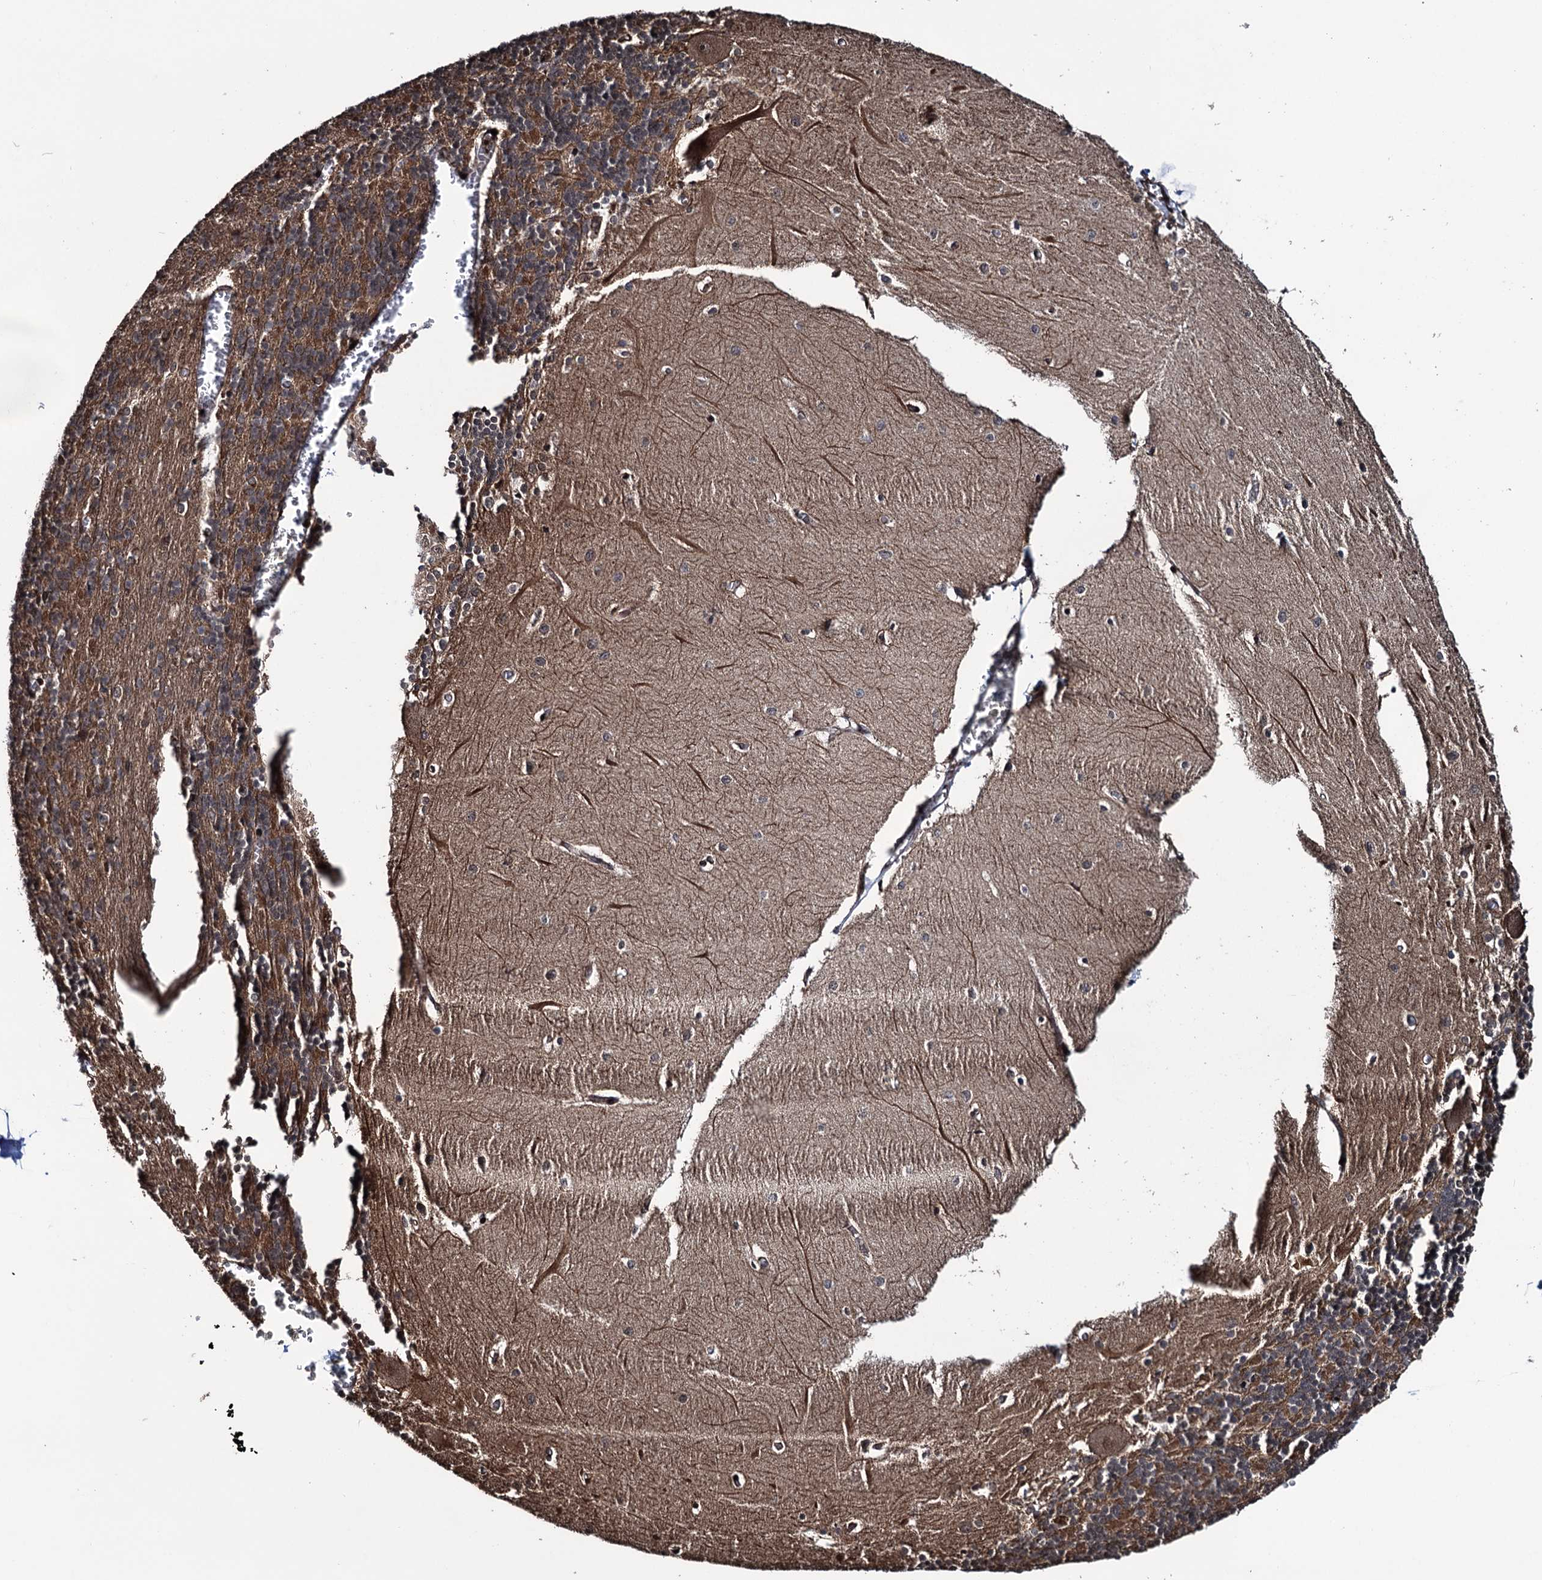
{"staining": {"intensity": "moderate", "quantity": ">75%", "location": "cytoplasmic/membranous"}, "tissue": "cerebellum", "cell_type": "Cells in granular layer", "image_type": "normal", "snomed": [{"axis": "morphology", "description": "Normal tissue, NOS"}, {"axis": "topography", "description": "Cerebellum"}], "caption": "About >75% of cells in granular layer in benign human cerebellum display moderate cytoplasmic/membranous protein positivity as visualized by brown immunohistochemical staining.", "gene": "EYA4", "patient": {"sex": "male", "age": 37}}